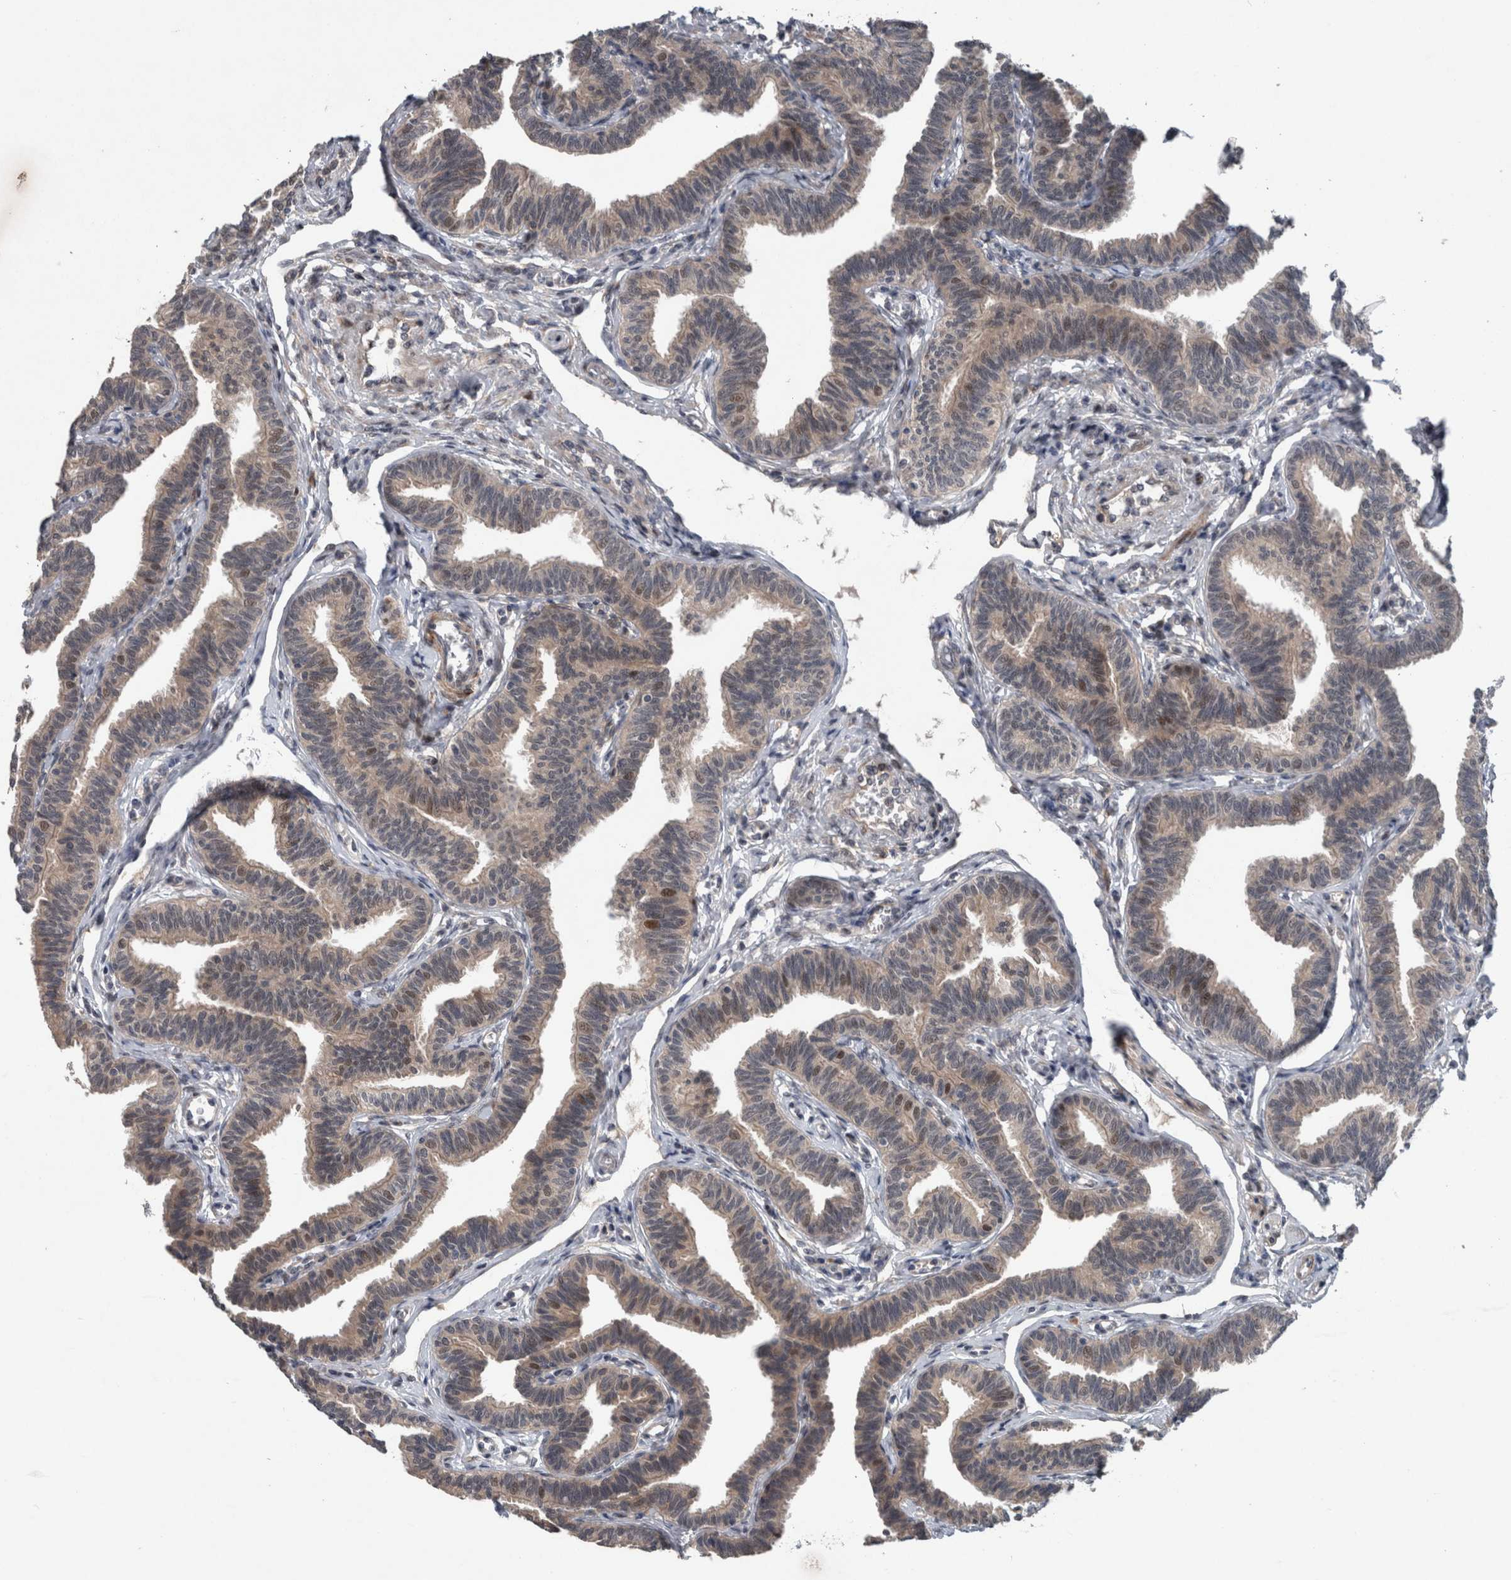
{"staining": {"intensity": "weak", "quantity": ">75%", "location": "cytoplasmic/membranous"}, "tissue": "fallopian tube", "cell_type": "Glandular cells", "image_type": "normal", "snomed": [{"axis": "morphology", "description": "Normal tissue, NOS"}, {"axis": "topography", "description": "Fallopian tube"}, {"axis": "topography", "description": "Ovary"}], "caption": "About >75% of glandular cells in normal human fallopian tube show weak cytoplasmic/membranous protein expression as visualized by brown immunohistochemical staining.", "gene": "GIMAP6", "patient": {"sex": "female", "age": 23}}